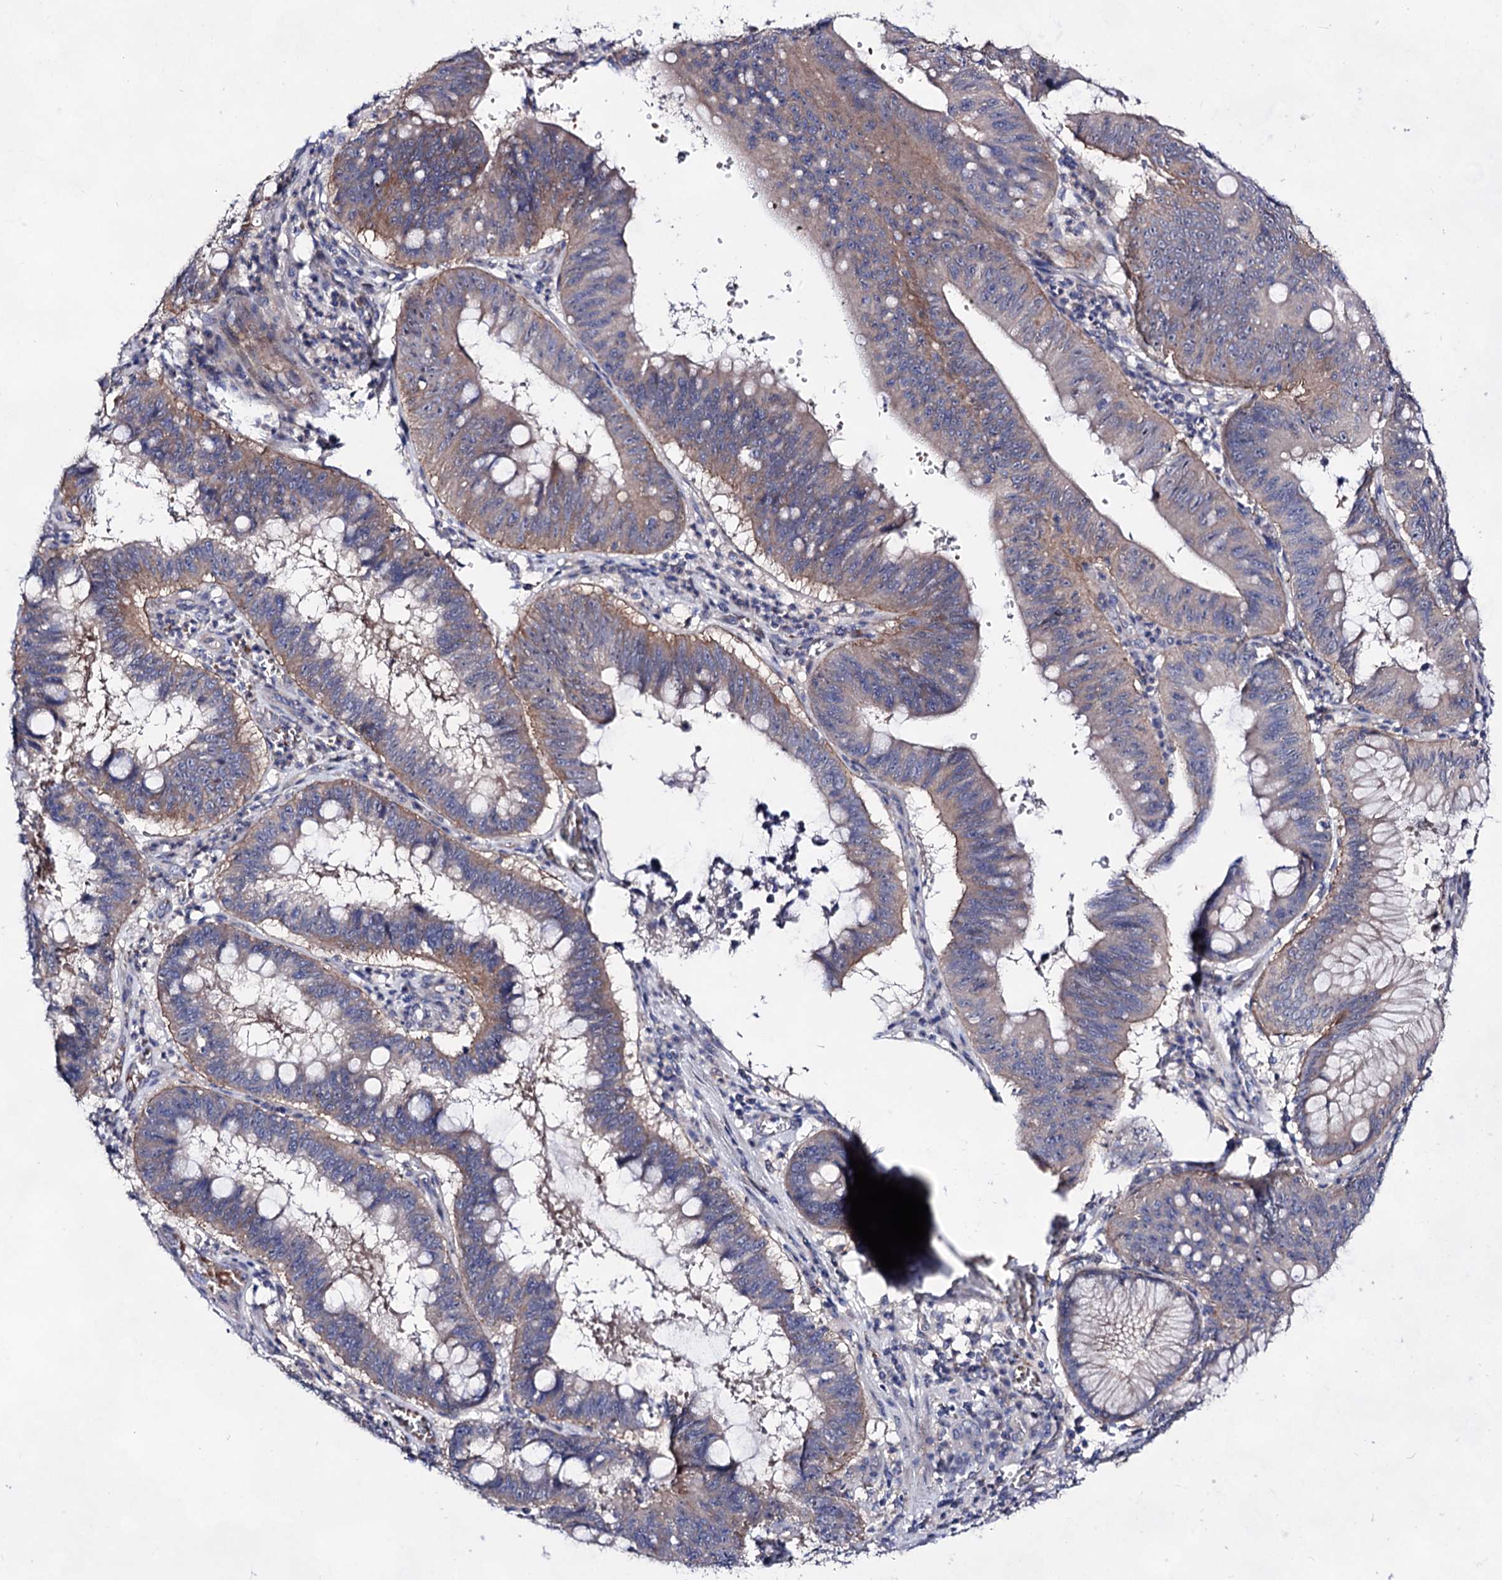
{"staining": {"intensity": "weak", "quantity": ">75%", "location": "cytoplasmic/membranous"}, "tissue": "stomach cancer", "cell_type": "Tumor cells", "image_type": "cancer", "snomed": [{"axis": "morphology", "description": "Adenocarcinoma, NOS"}, {"axis": "topography", "description": "Stomach"}], "caption": "Protein analysis of stomach adenocarcinoma tissue demonstrates weak cytoplasmic/membranous expression in about >75% of tumor cells. The protein is stained brown, and the nuclei are stained in blue (DAB (3,3'-diaminobenzidine) IHC with brightfield microscopy, high magnification).", "gene": "PLIN1", "patient": {"sex": "male", "age": 59}}